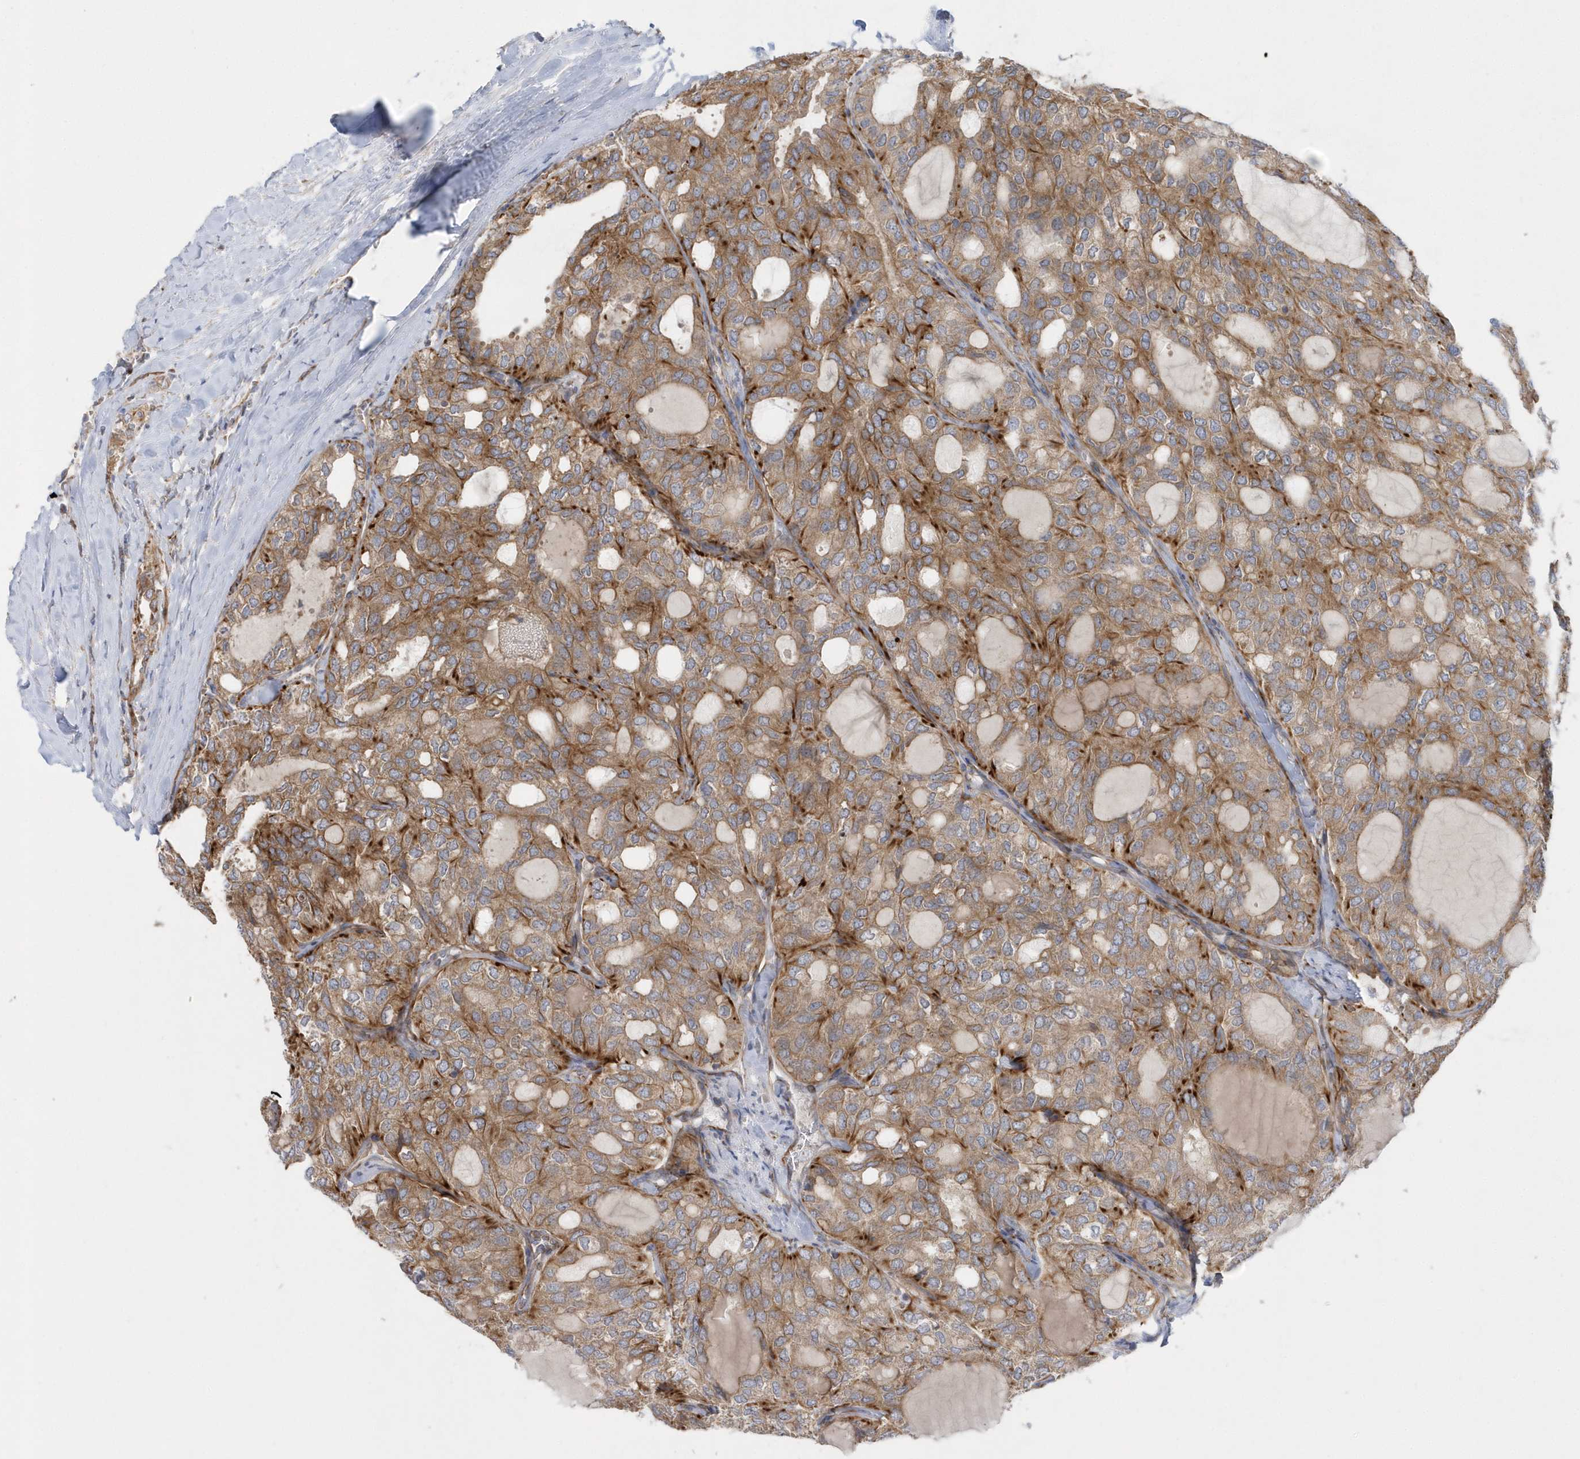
{"staining": {"intensity": "moderate", "quantity": ">75%", "location": "cytoplasmic/membranous"}, "tissue": "thyroid cancer", "cell_type": "Tumor cells", "image_type": "cancer", "snomed": [{"axis": "morphology", "description": "Follicular adenoma carcinoma, NOS"}, {"axis": "topography", "description": "Thyroid gland"}], "caption": "A brown stain shows moderate cytoplasmic/membranous staining of a protein in thyroid cancer tumor cells.", "gene": "RAB17", "patient": {"sex": "male", "age": 75}}